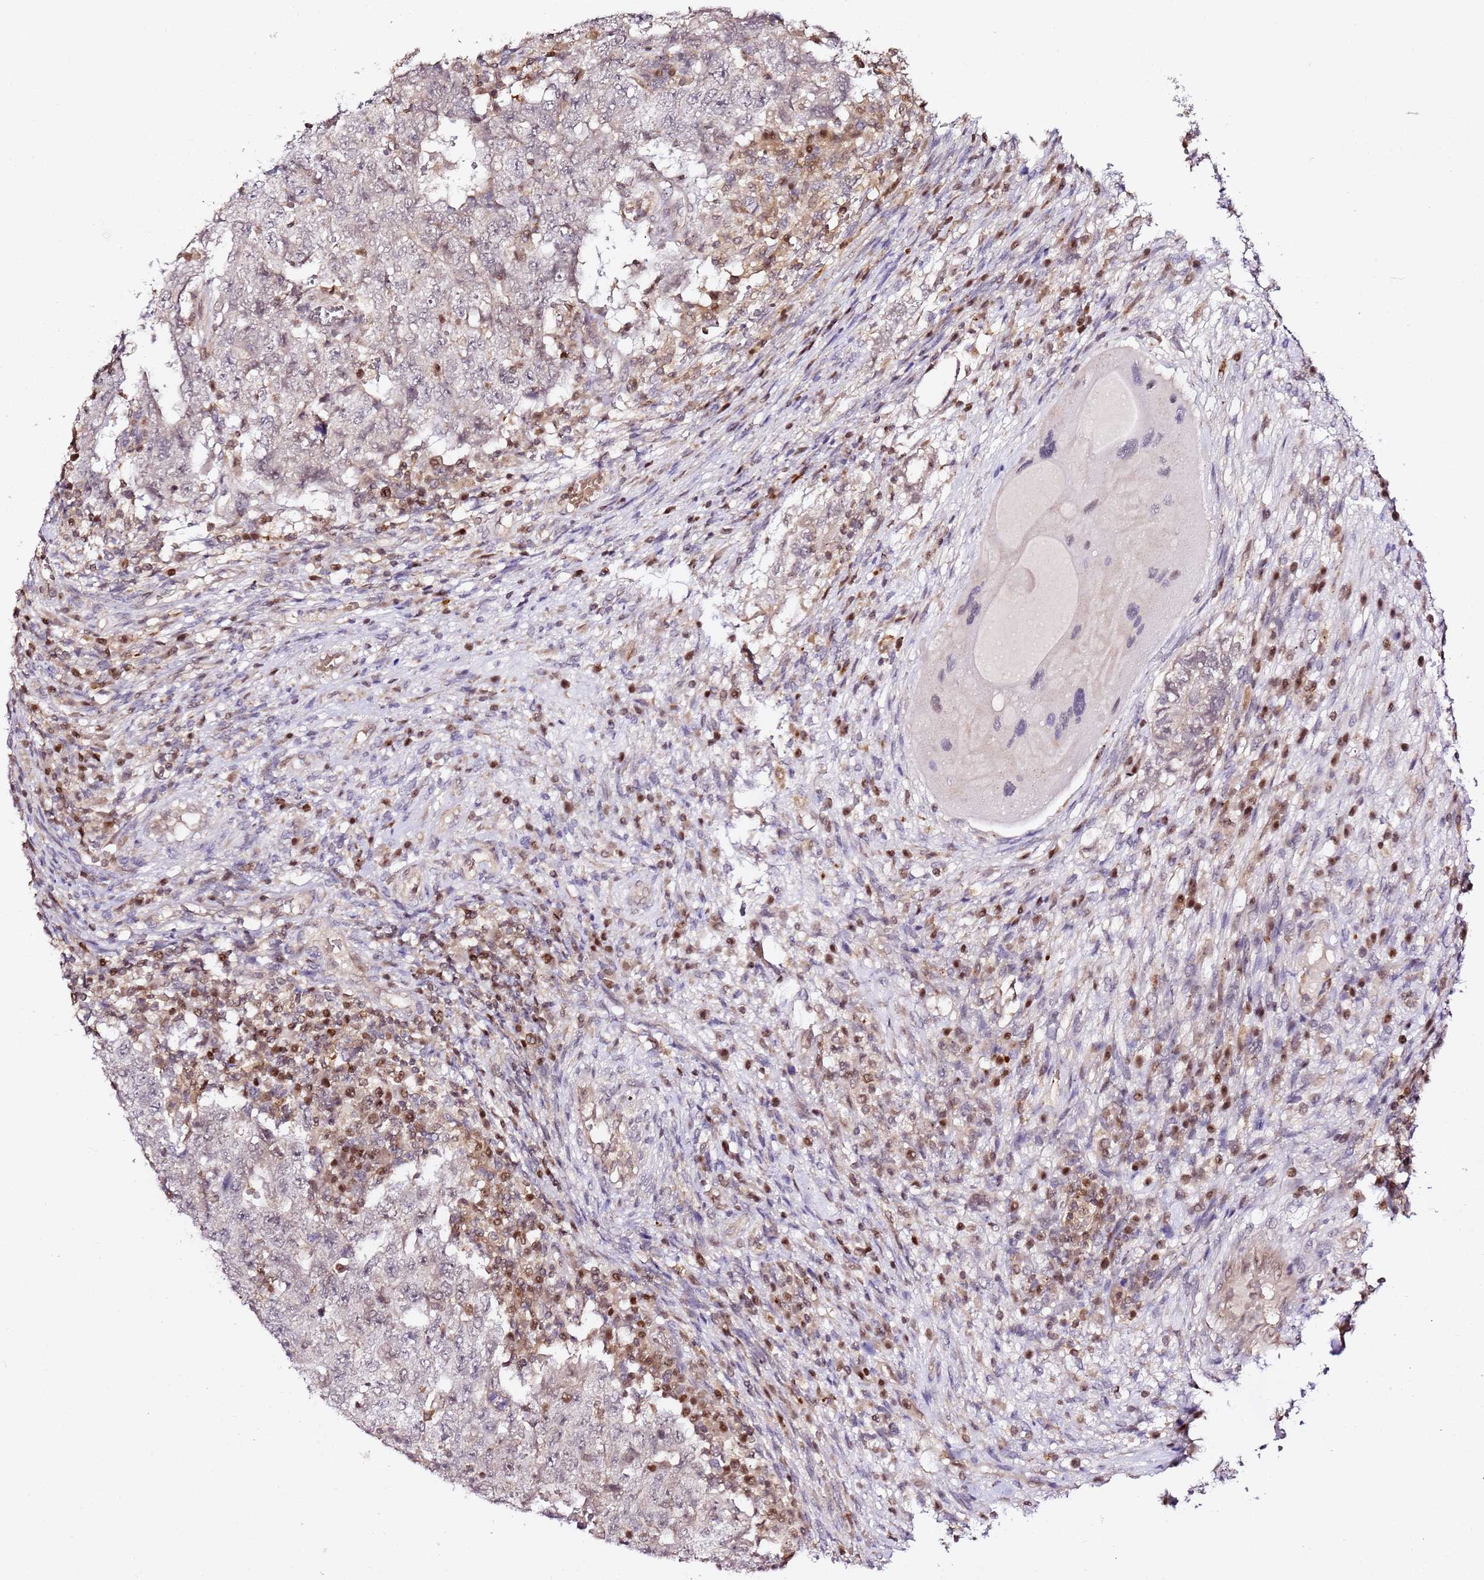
{"staining": {"intensity": "weak", "quantity": "25%-75%", "location": "nuclear"}, "tissue": "testis cancer", "cell_type": "Tumor cells", "image_type": "cancer", "snomed": [{"axis": "morphology", "description": "Carcinoma, Embryonal, NOS"}, {"axis": "topography", "description": "Testis"}], "caption": "Immunohistochemical staining of testis cancer exhibits low levels of weak nuclear protein staining in approximately 25%-75% of tumor cells. The protein of interest is stained brown, and the nuclei are stained in blue (DAB IHC with brightfield microscopy, high magnification).", "gene": "OR5V1", "patient": {"sex": "male", "age": 26}}